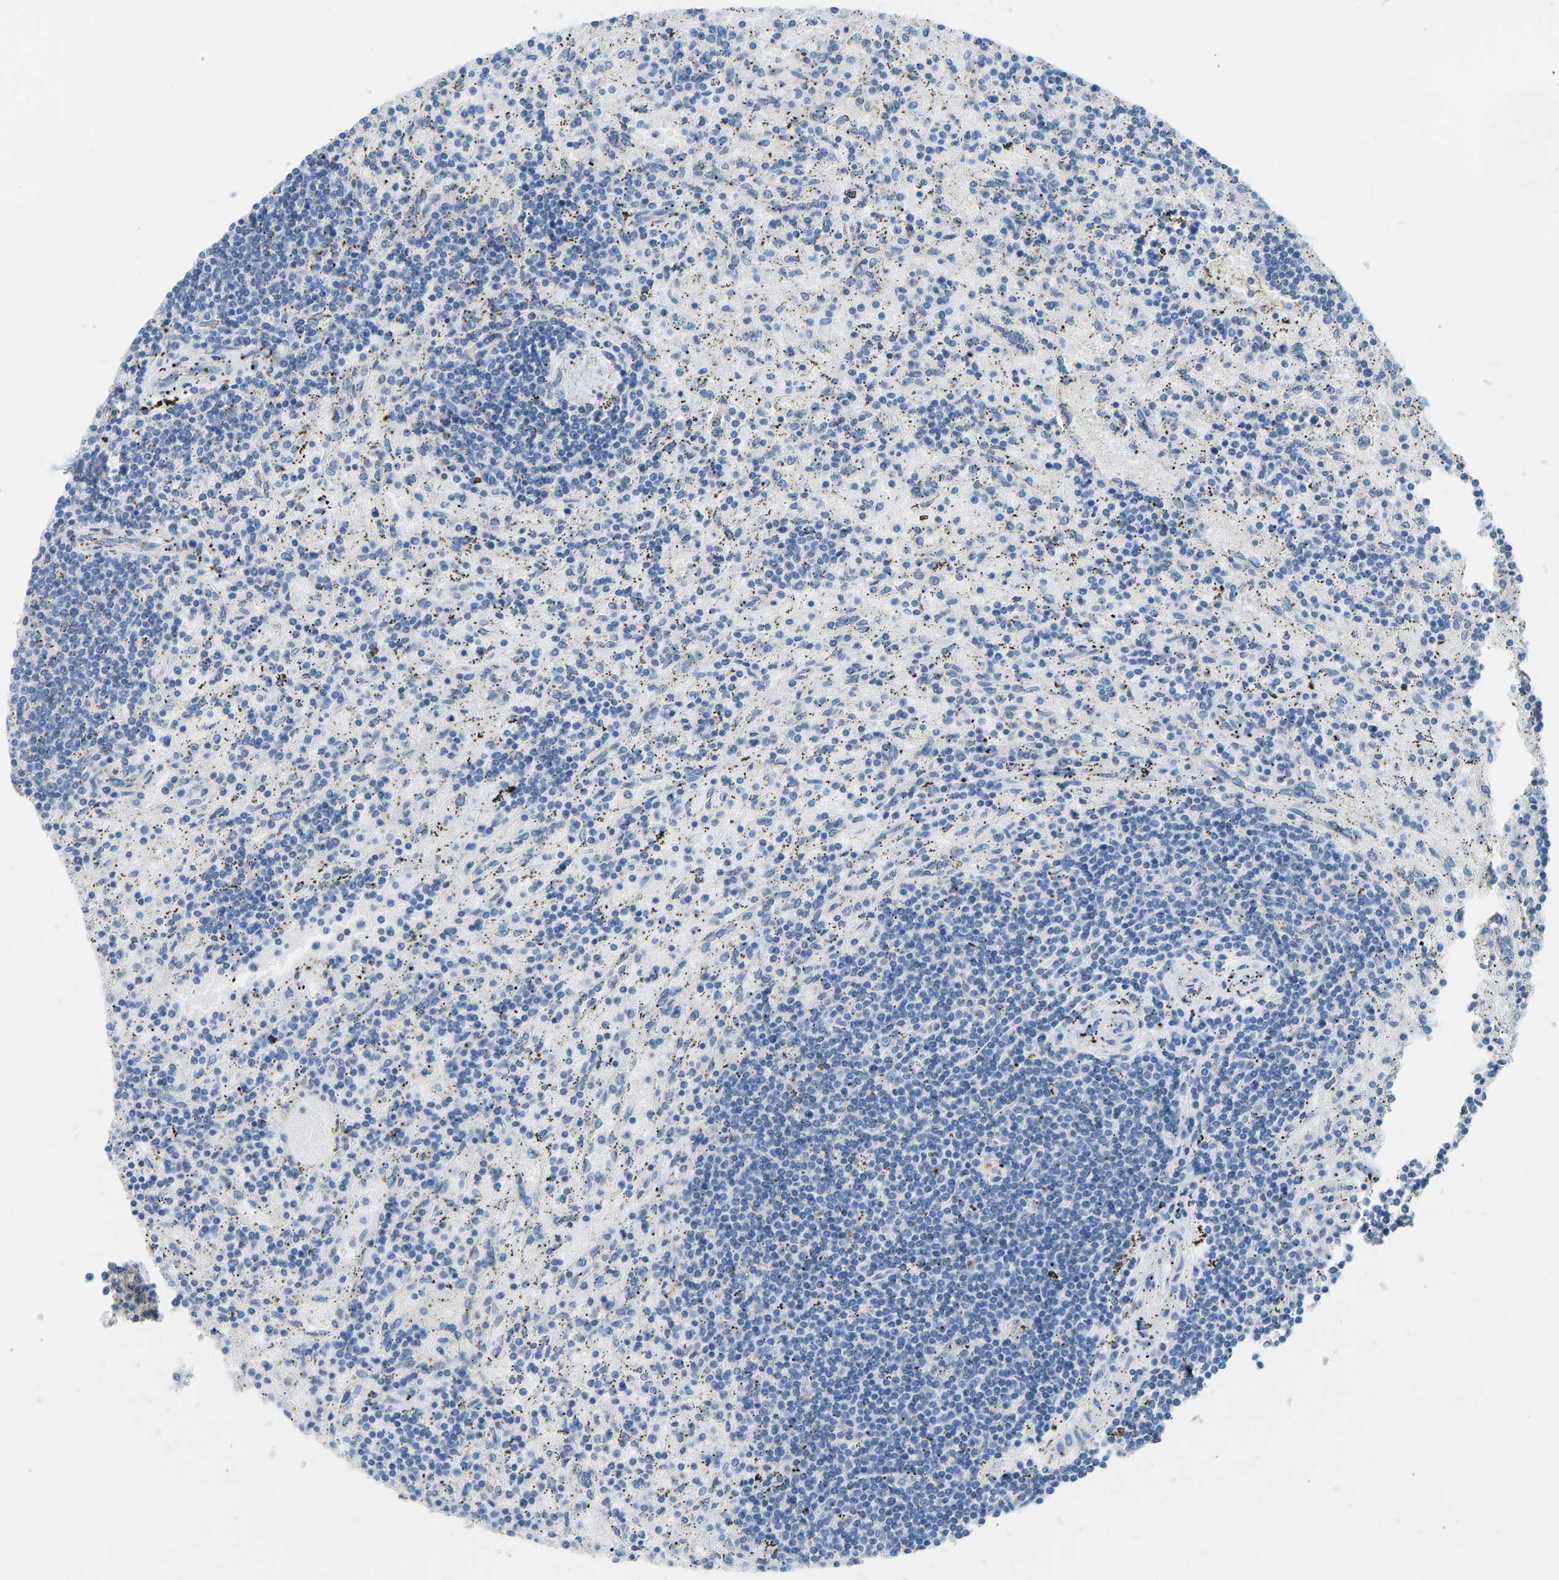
{"staining": {"intensity": "negative", "quantity": "none", "location": "none"}, "tissue": "lymphoma", "cell_type": "Tumor cells", "image_type": "cancer", "snomed": [{"axis": "morphology", "description": "Malignant lymphoma, non-Hodgkin's type, Low grade"}, {"axis": "topography", "description": "Spleen"}], "caption": "A high-resolution image shows IHC staining of malignant lymphoma, non-Hodgkin's type (low-grade), which displays no significant positivity in tumor cells.", "gene": "ATP1A1", "patient": {"sex": "male", "age": 76}}